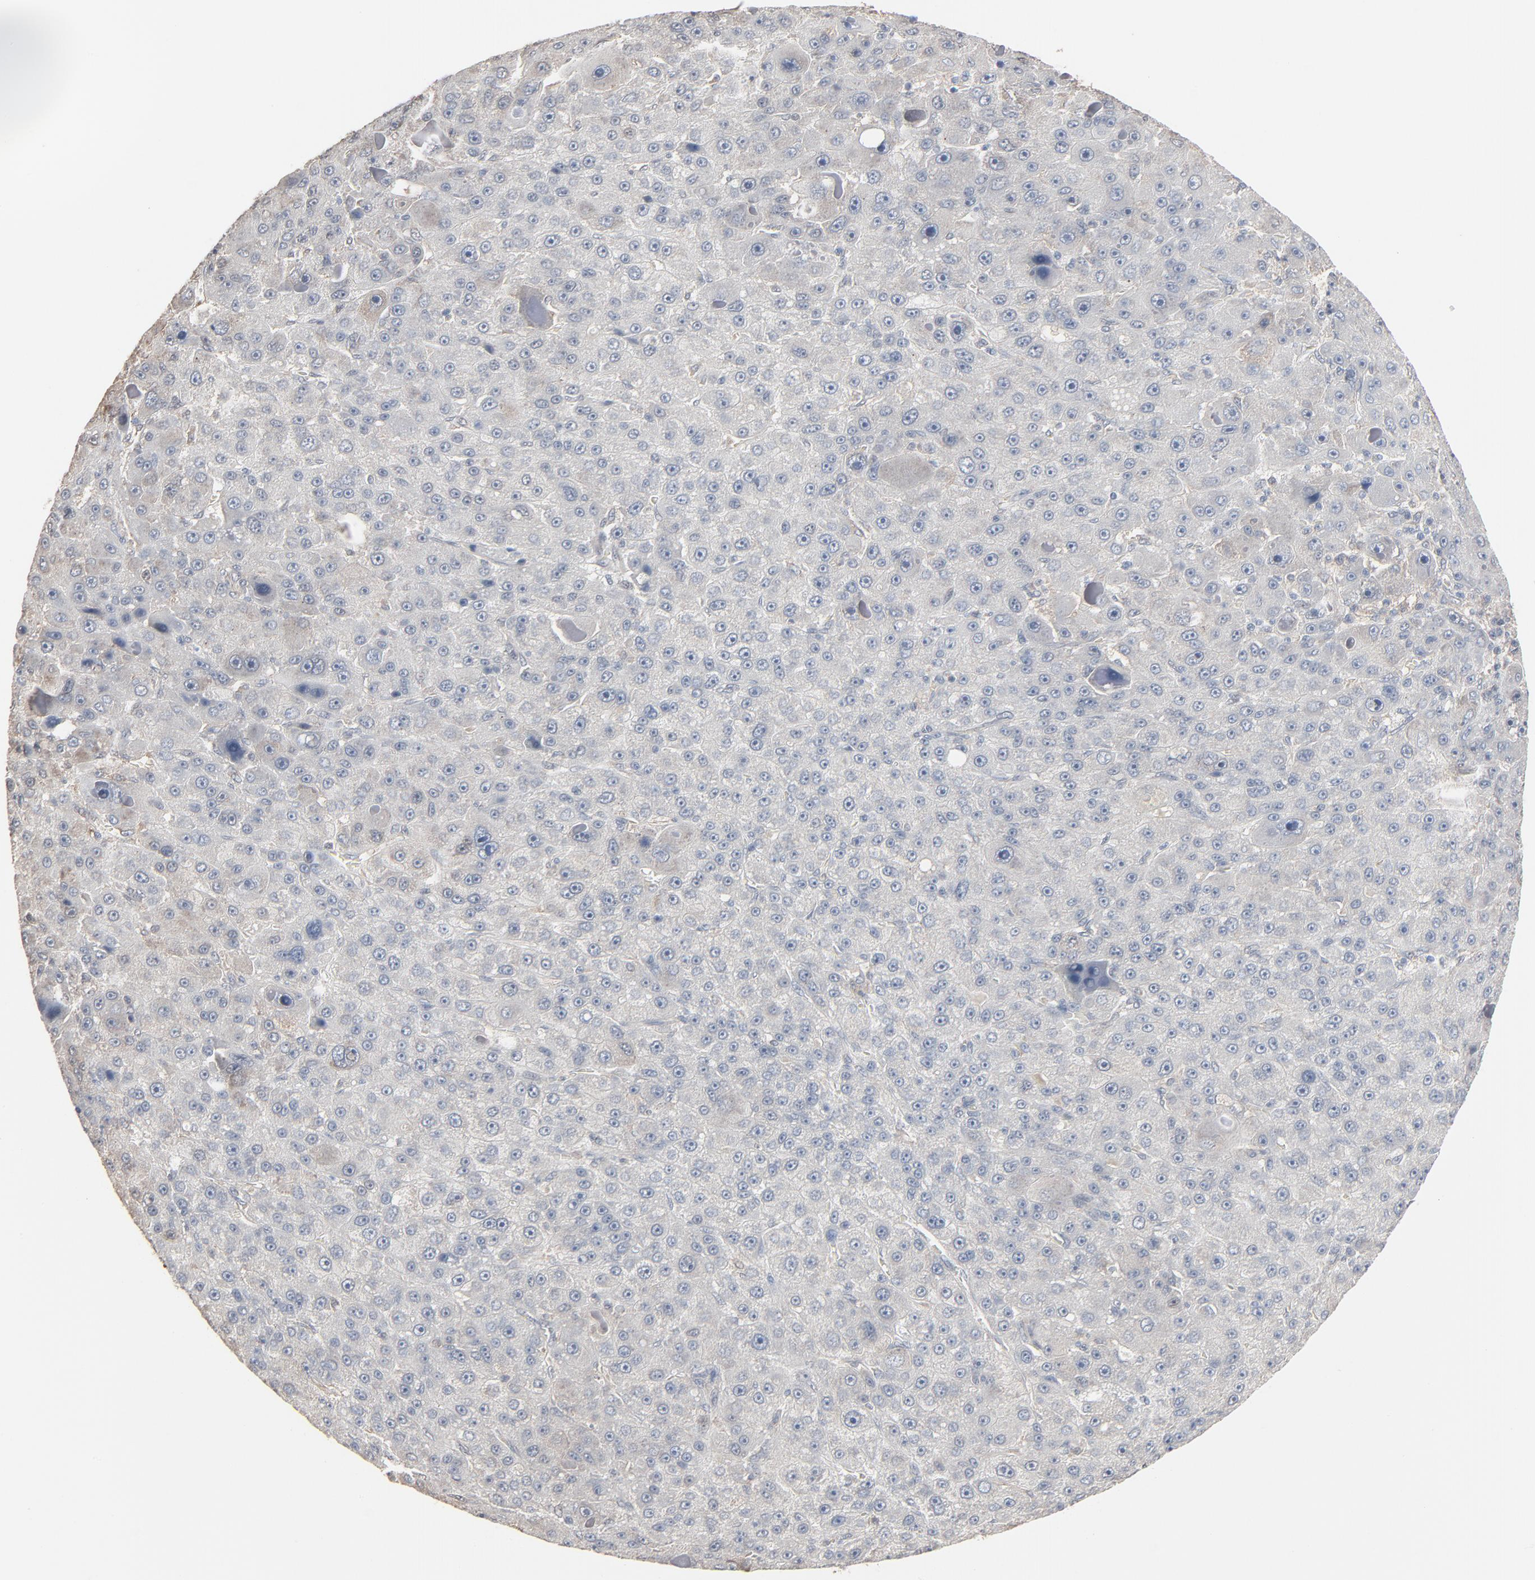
{"staining": {"intensity": "weak", "quantity": "<25%", "location": "cytoplasmic/membranous"}, "tissue": "liver cancer", "cell_type": "Tumor cells", "image_type": "cancer", "snomed": [{"axis": "morphology", "description": "Carcinoma, Hepatocellular, NOS"}, {"axis": "topography", "description": "Liver"}], "caption": "High power microscopy image of an immunohistochemistry image of liver cancer (hepatocellular carcinoma), revealing no significant staining in tumor cells.", "gene": "CCT5", "patient": {"sex": "male", "age": 76}}